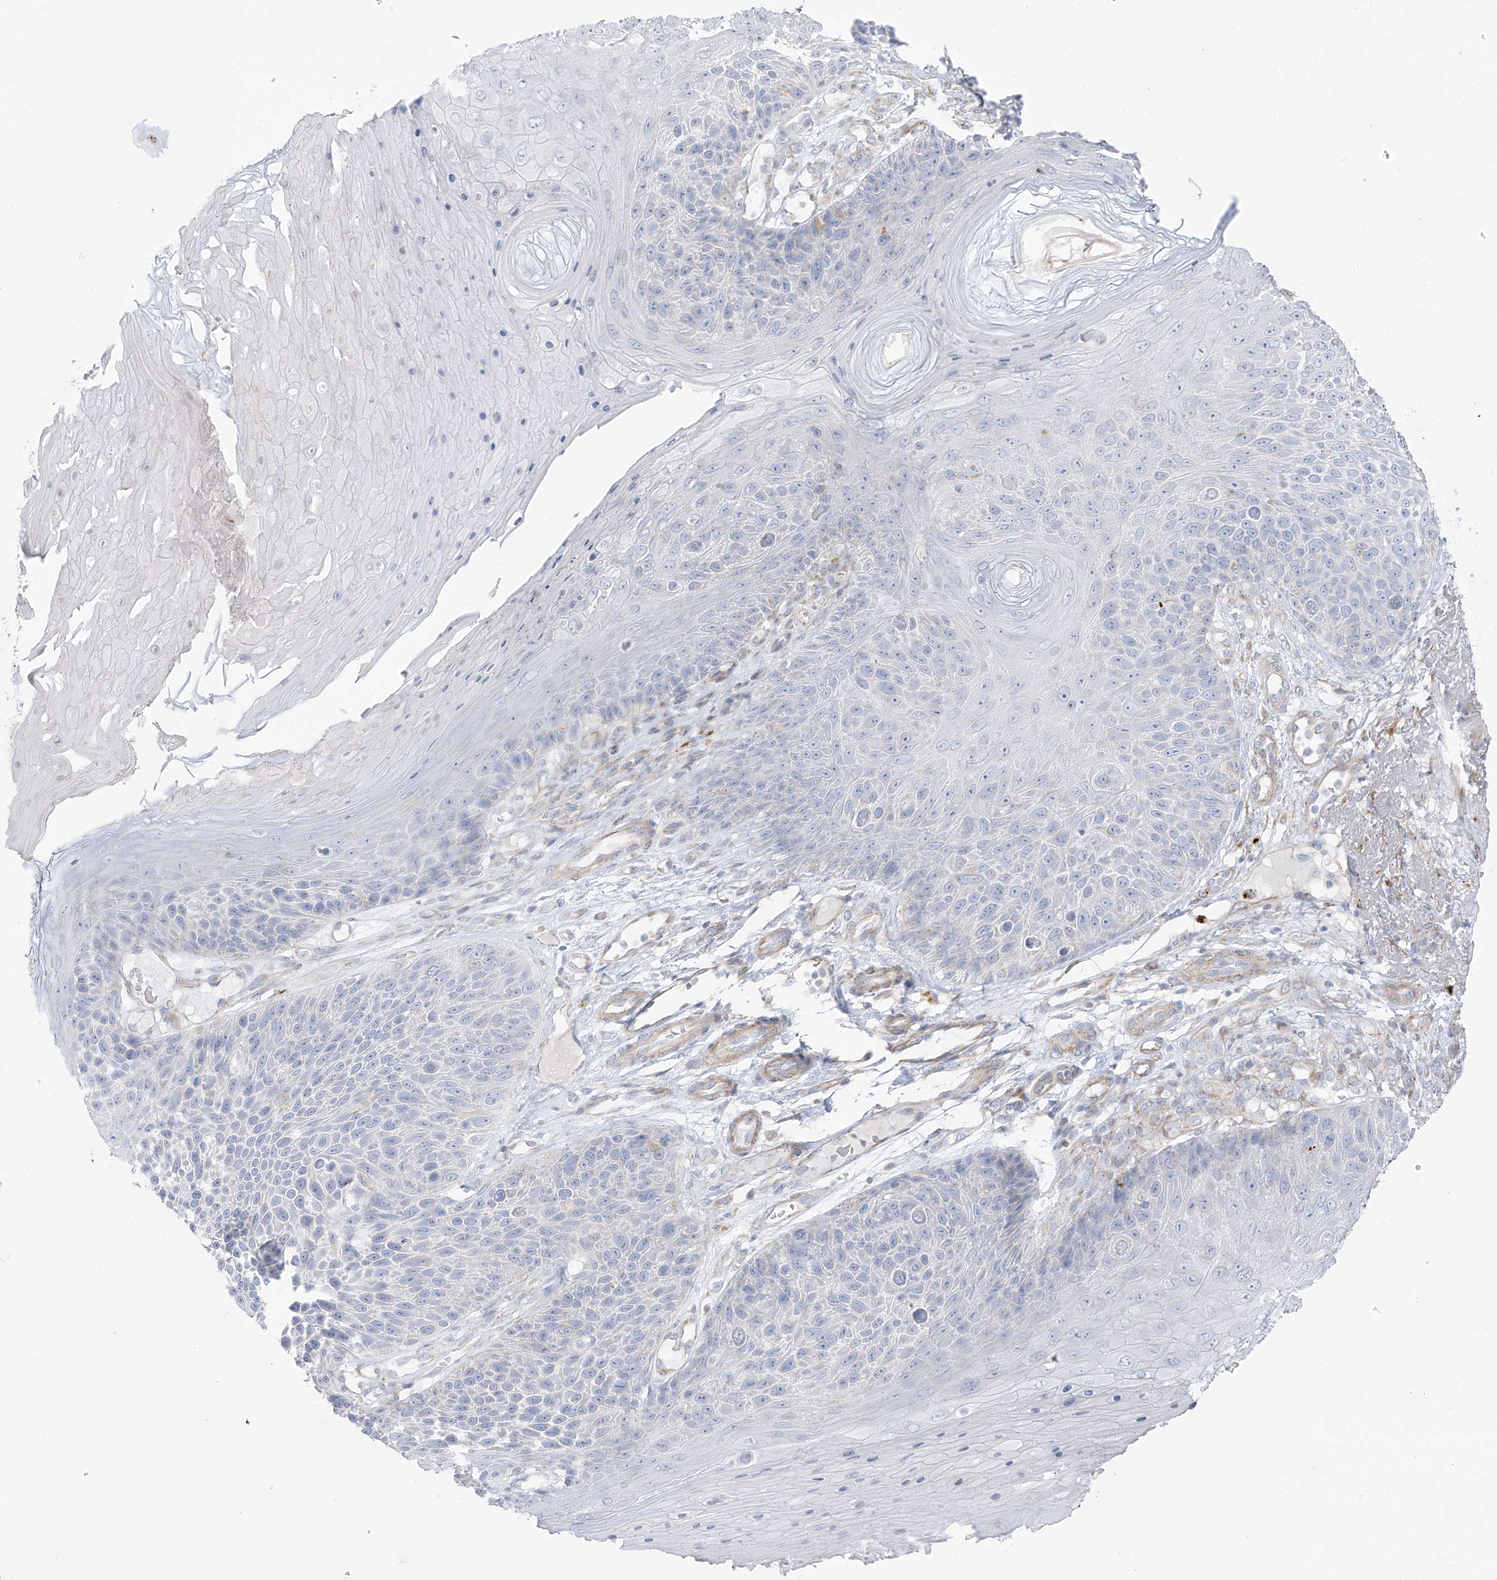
{"staining": {"intensity": "negative", "quantity": "none", "location": "none"}, "tissue": "skin cancer", "cell_type": "Tumor cells", "image_type": "cancer", "snomed": [{"axis": "morphology", "description": "Squamous cell carcinoma, NOS"}, {"axis": "topography", "description": "Skin"}], "caption": "The histopathology image reveals no significant expression in tumor cells of skin squamous cell carcinoma.", "gene": "TAL2", "patient": {"sex": "female", "age": 88}}